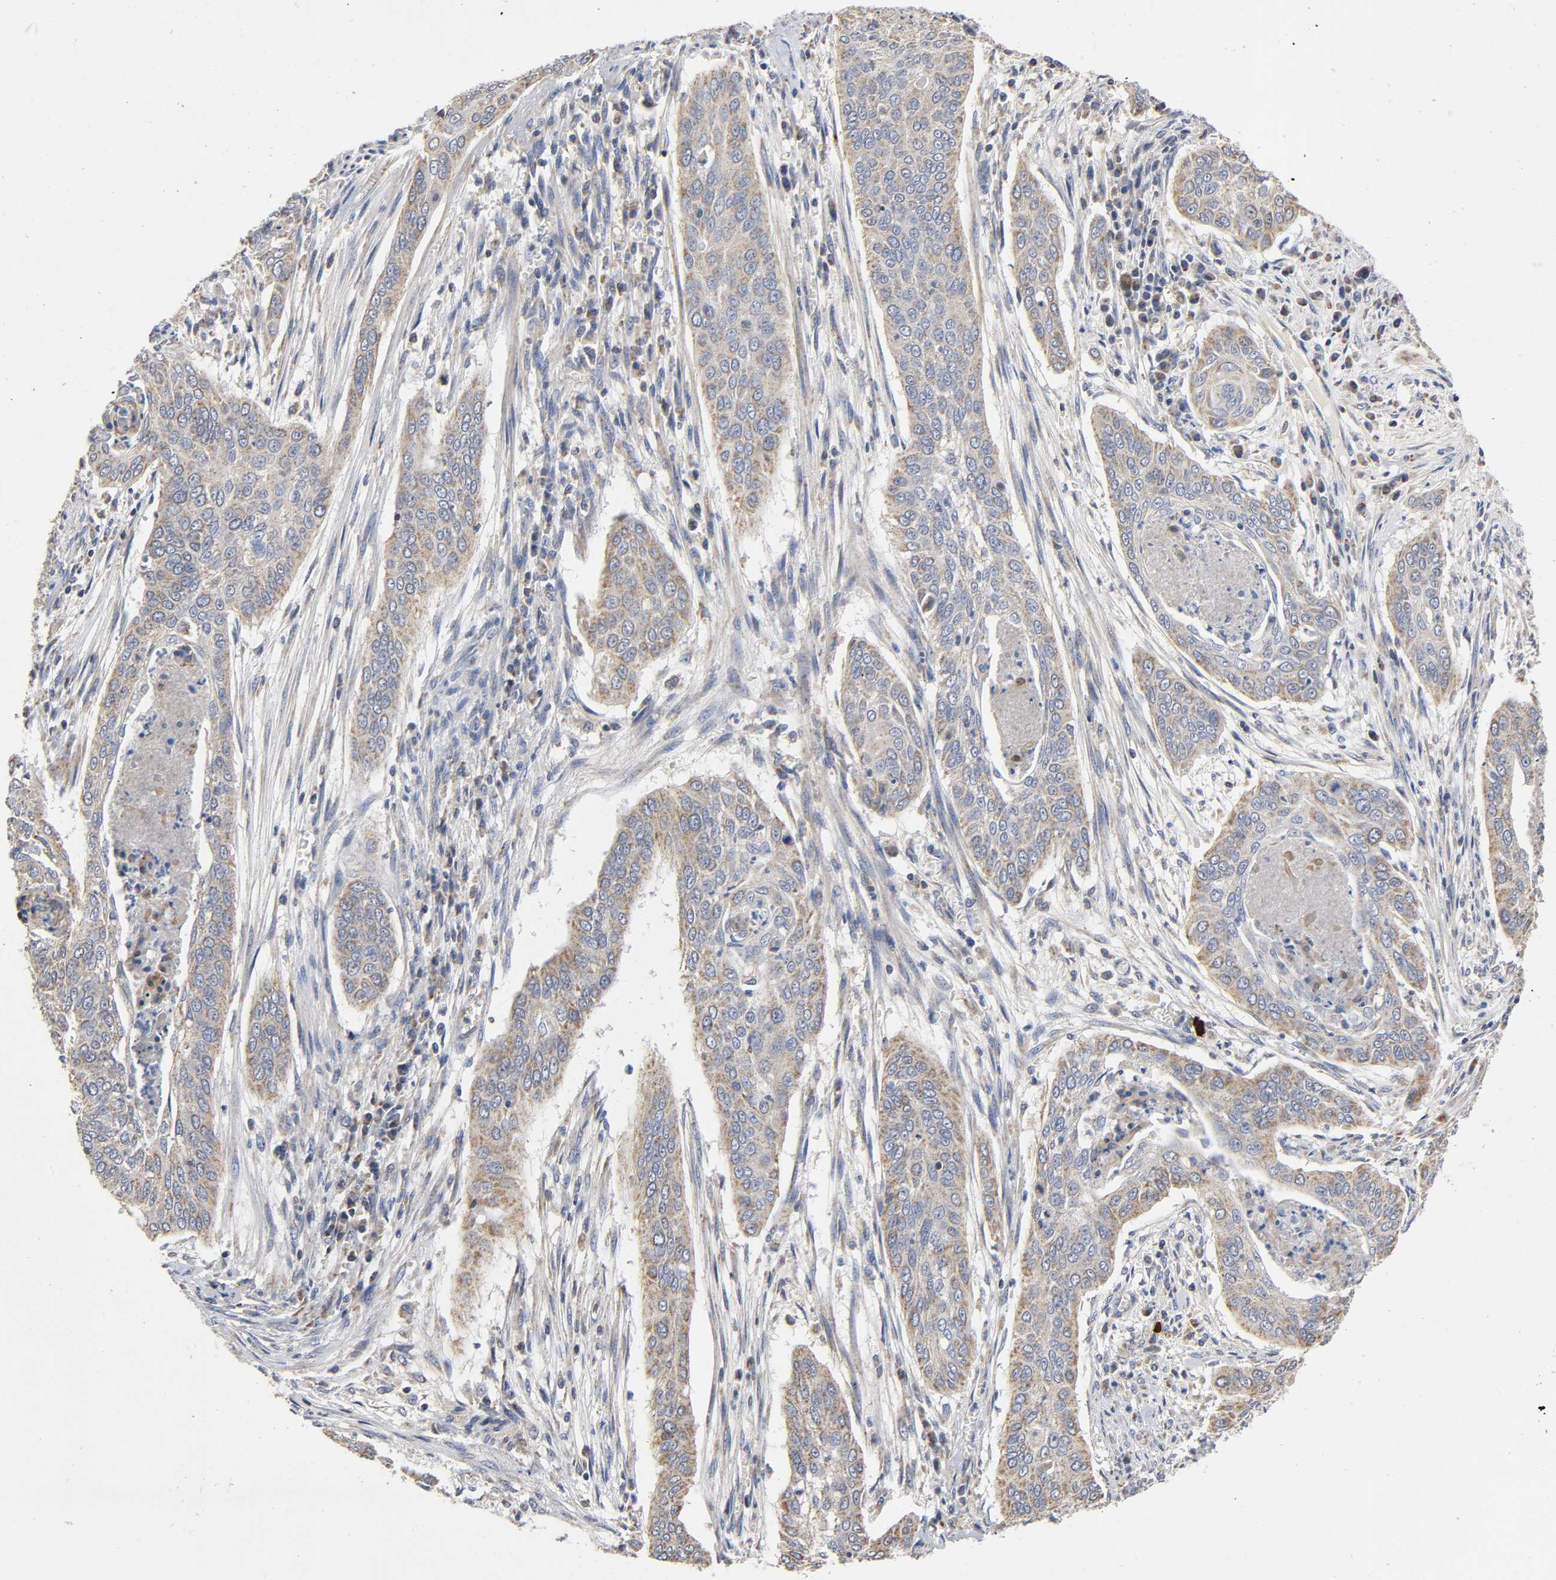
{"staining": {"intensity": "weak", "quantity": ">75%", "location": "cytoplasmic/membranous"}, "tissue": "cervical cancer", "cell_type": "Tumor cells", "image_type": "cancer", "snomed": [{"axis": "morphology", "description": "Squamous cell carcinoma, NOS"}, {"axis": "topography", "description": "Cervix"}], "caption": "Cervical squamous cell carcinoma tissue displays weak cytoplasmic/membranous positivity in approximately >75% of tumor cells", "gene": "SYT16", "patient": {"sex": "female", "age": 39}}